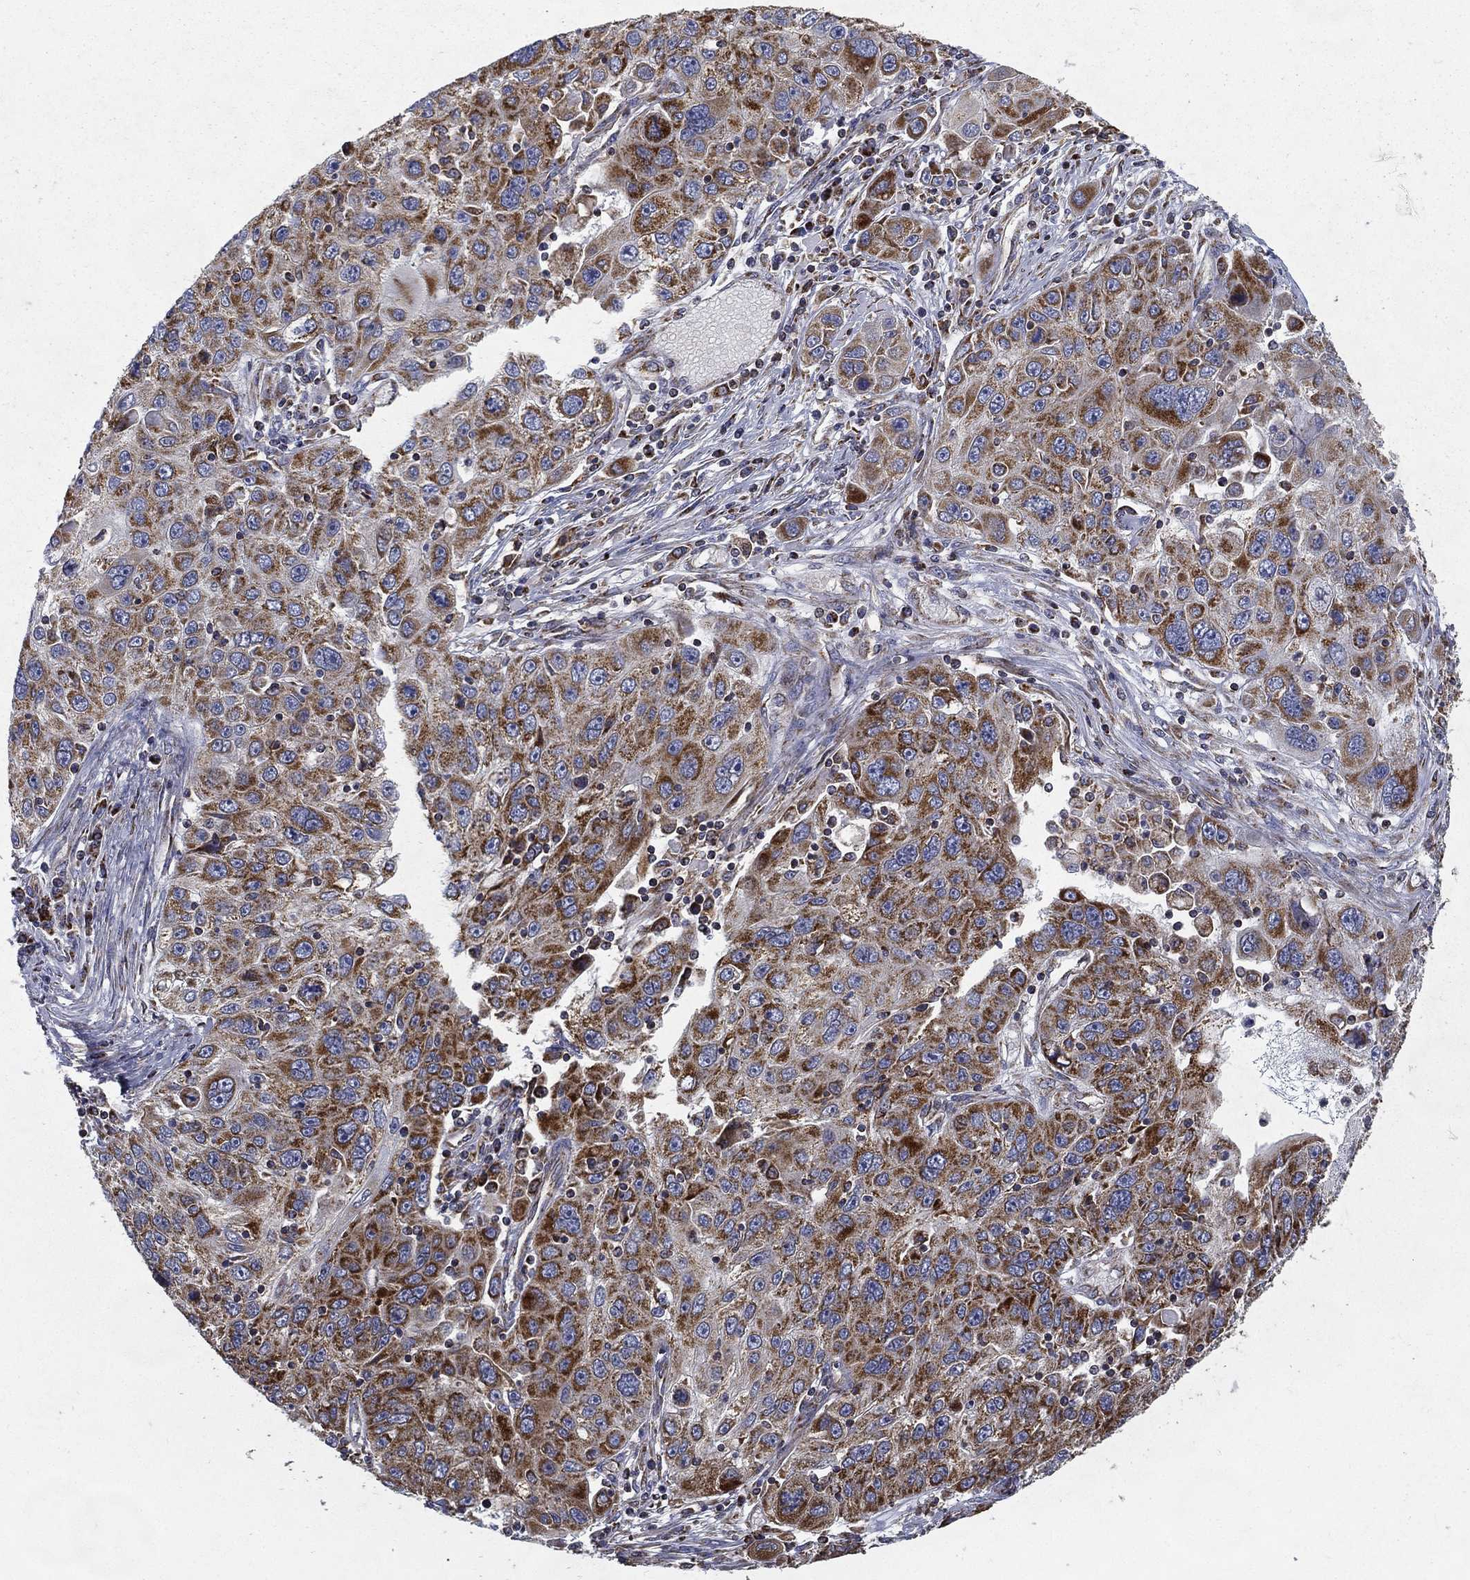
{"staining": {"intensity": "strong", "quantity": "25%-75%", "location": "cytoplasmic/membranous"}, "tissue": "stomach cancer", "cell_type": "Tumor cells", "image_type": "cancer", "snomed": [{"axis": "morphology", "description": "Adenocarcinoma, NOS"}, {"axis": "topography", "description": "Stomach"}], "caption": "Immunohistochemistry (IHC) of human stomach cancer (adenocarcinoma) shows high levels of strong cytoplasmic/membranous expression in about 25%-75% of tumor cells.", "gene": "MT-CYB", "patient": {"sex": "male", "age": 56}}